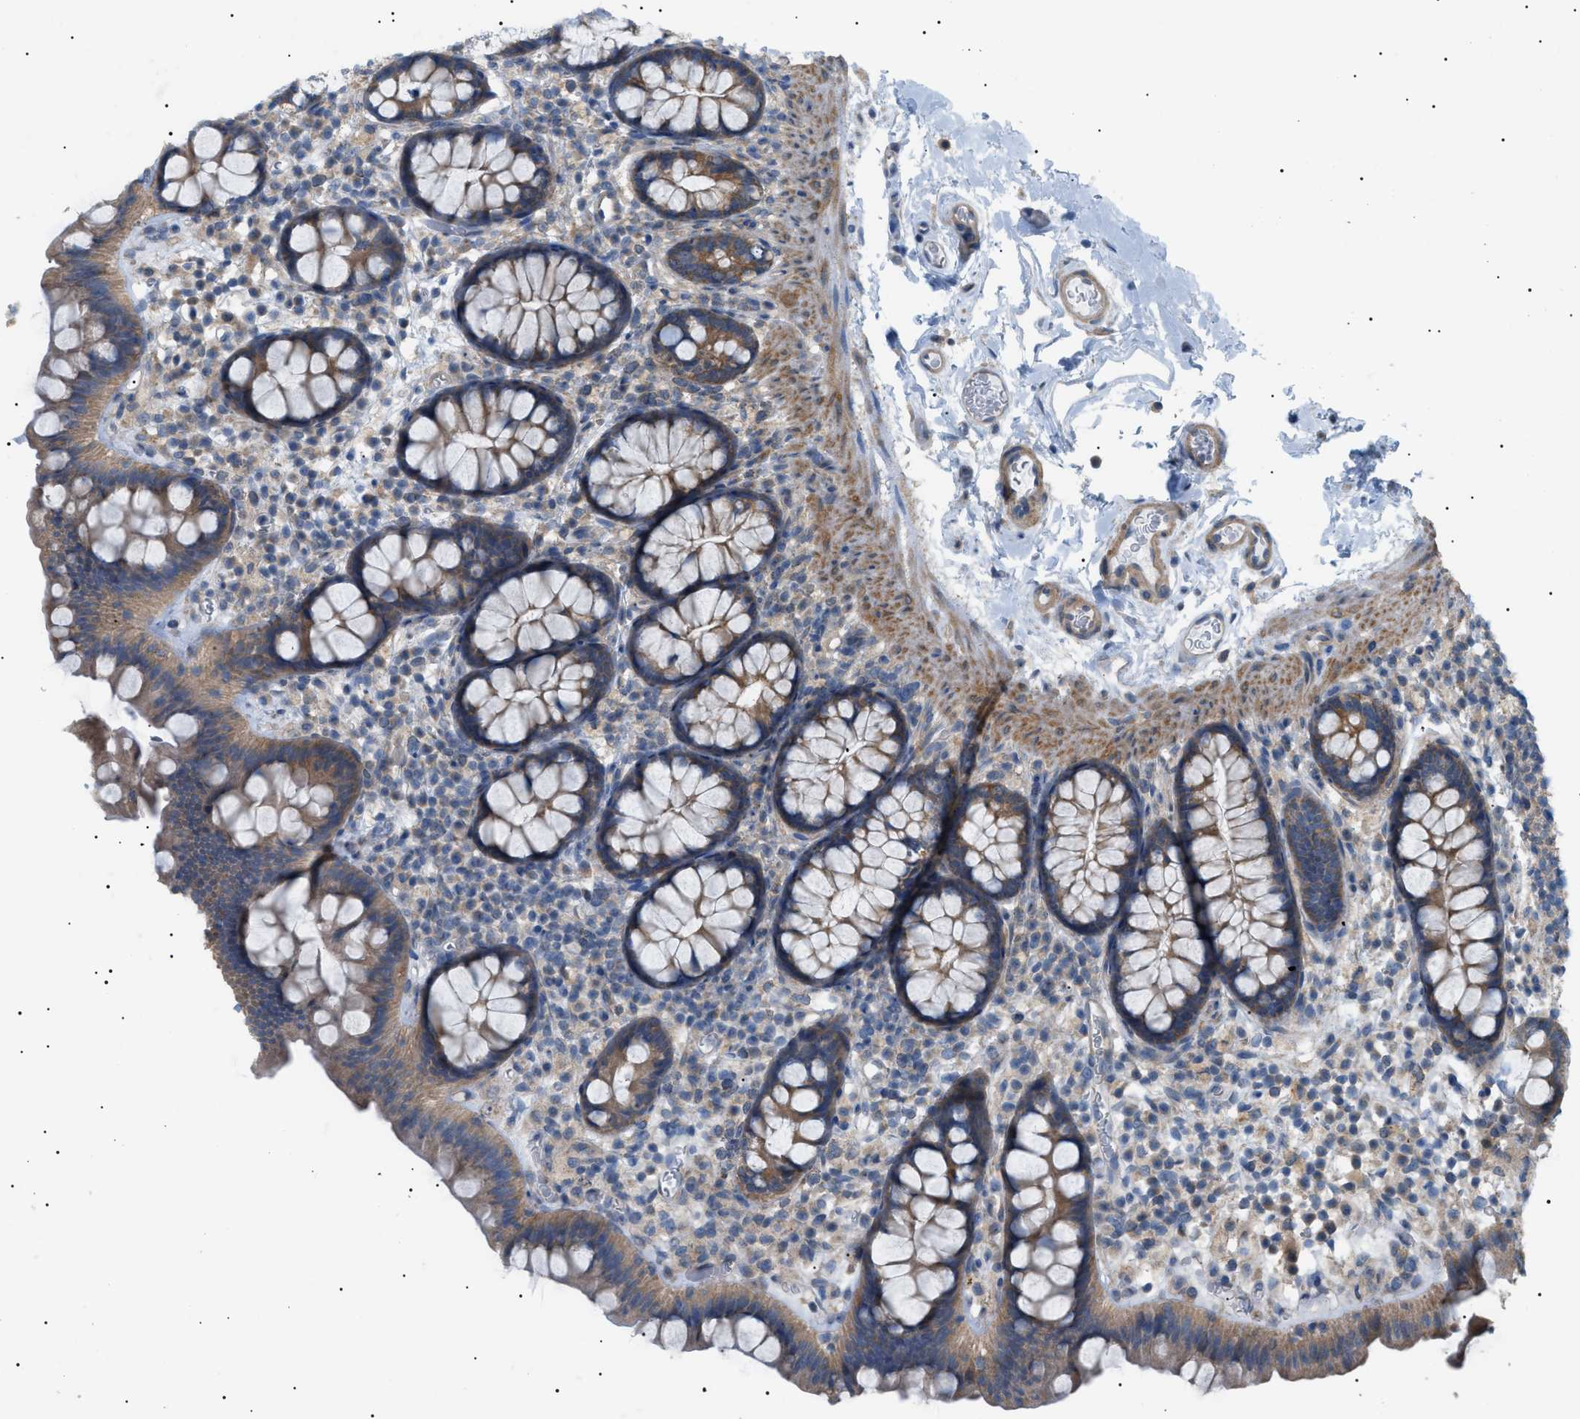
{"staining": {"intensity": "weak", "quantity": ">75%", "location": "cytoplasmic/membranous"}, "tissue": "colon", "cell_type": "Endothelial cells", "image_type": "normal", "snomed": [{"axis": "morphology", "description": "Normal tissue, NOS"}, {"axis": "topography", "description": "Colon"}], "caption": "A photomicrograph showing weak cytoplasmic/membranous staining in about >75% of endothelial cells in unremarkable colon, as visualized by brown immunohistochemical staining.", "gene": "IRS2", "patient": {"sex": "female", "age": 80}}